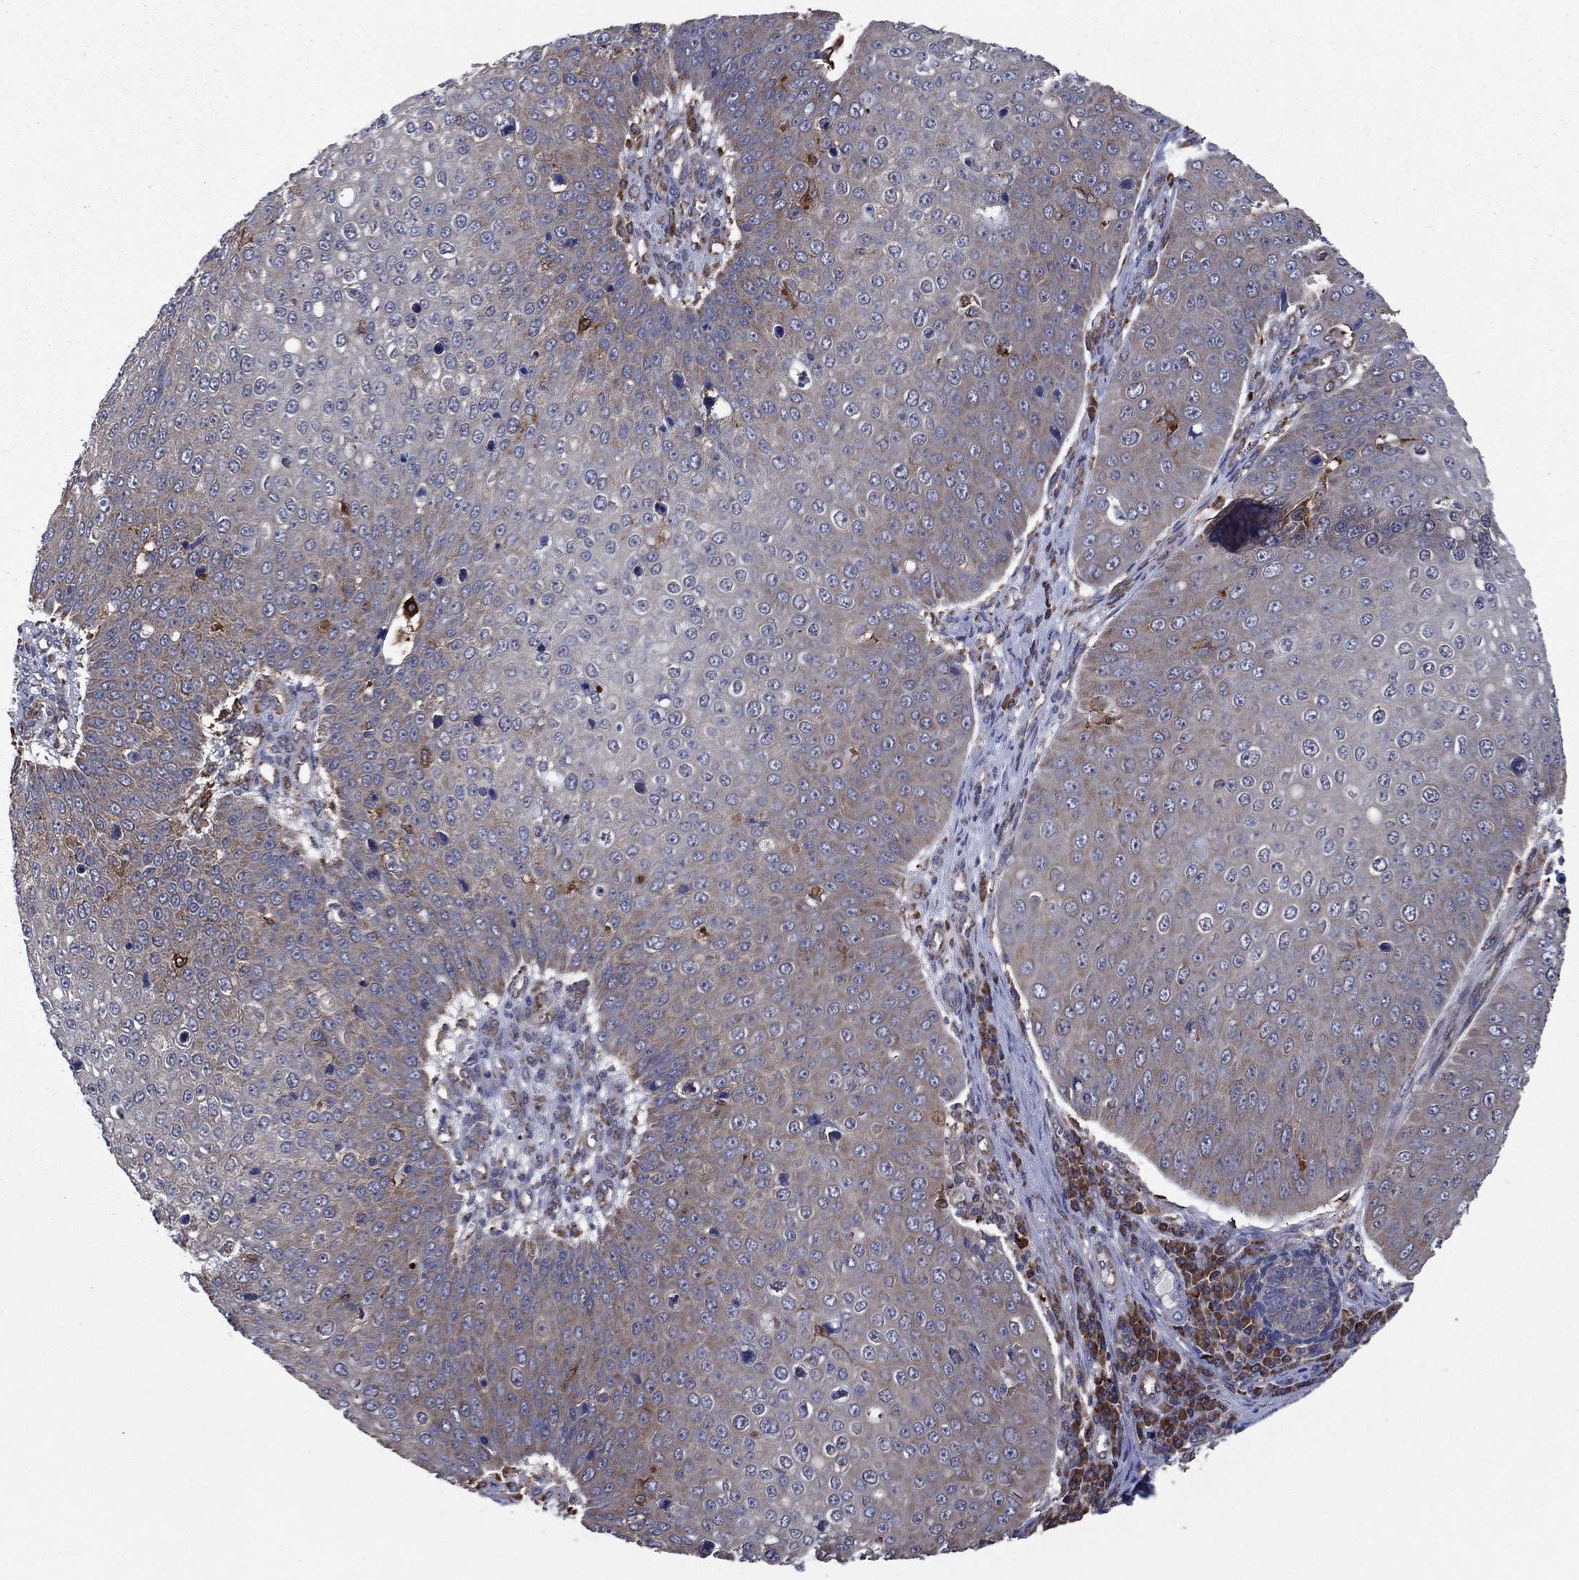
{"staining": {"intensity": "weak", "quantity": "<25%", "location": "cytoplasmic/membranous"}, "tissue": "skin cancer", "cell_type": "Tumor cells", "image_type": "cancer", "snomed": [{"axis": "morphology", "description": "Squamous cell carcinoma, NOS"}, {"axis": "topography", "description": "Skin"}], "caption": "Tumor cells are negative for brown protein staining in skin cancer.", "gene": "C2orf76", "patient": {"sex": "male", "age": 71}}